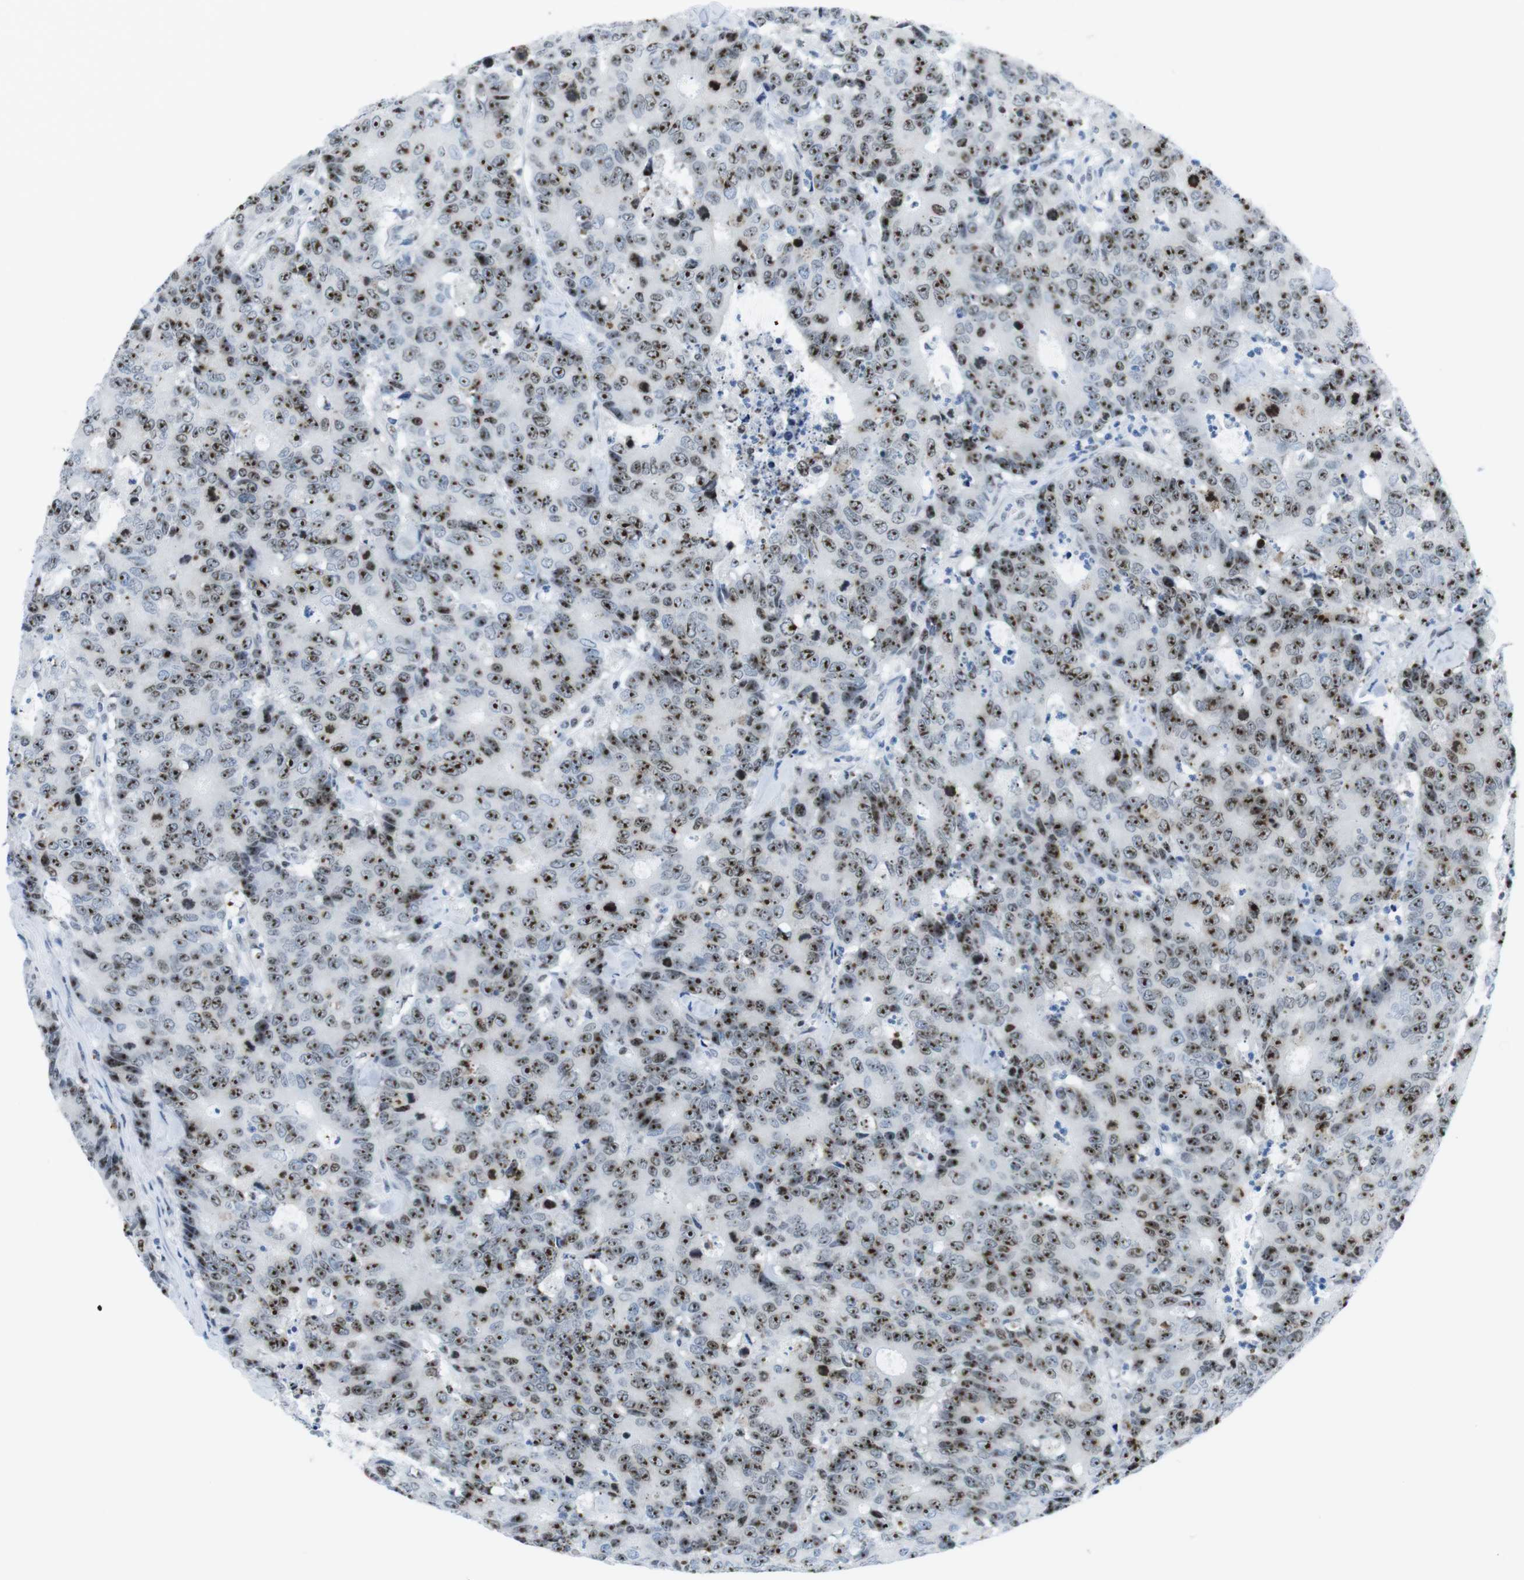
{"staining": {"intensity": "strong", "quantity": ">75%", "location": "nuclear"}, "tissue": "colorectal cancer", "cell_type": "Tumor cells", "image_type": "cancer", "snomed": [{"axis": "morphology", "description": "Adenocarcinoma, NOS"}, {"axis": "topography", "description": "Colon"}], "caption": "Colorectal cancer was stained to show a protein in brown. There is high levels of strong nuclear expression in approximately >75% of tumor cells.", "gene": "NIFK", "patient": {"sex": "female", "age": 86}}